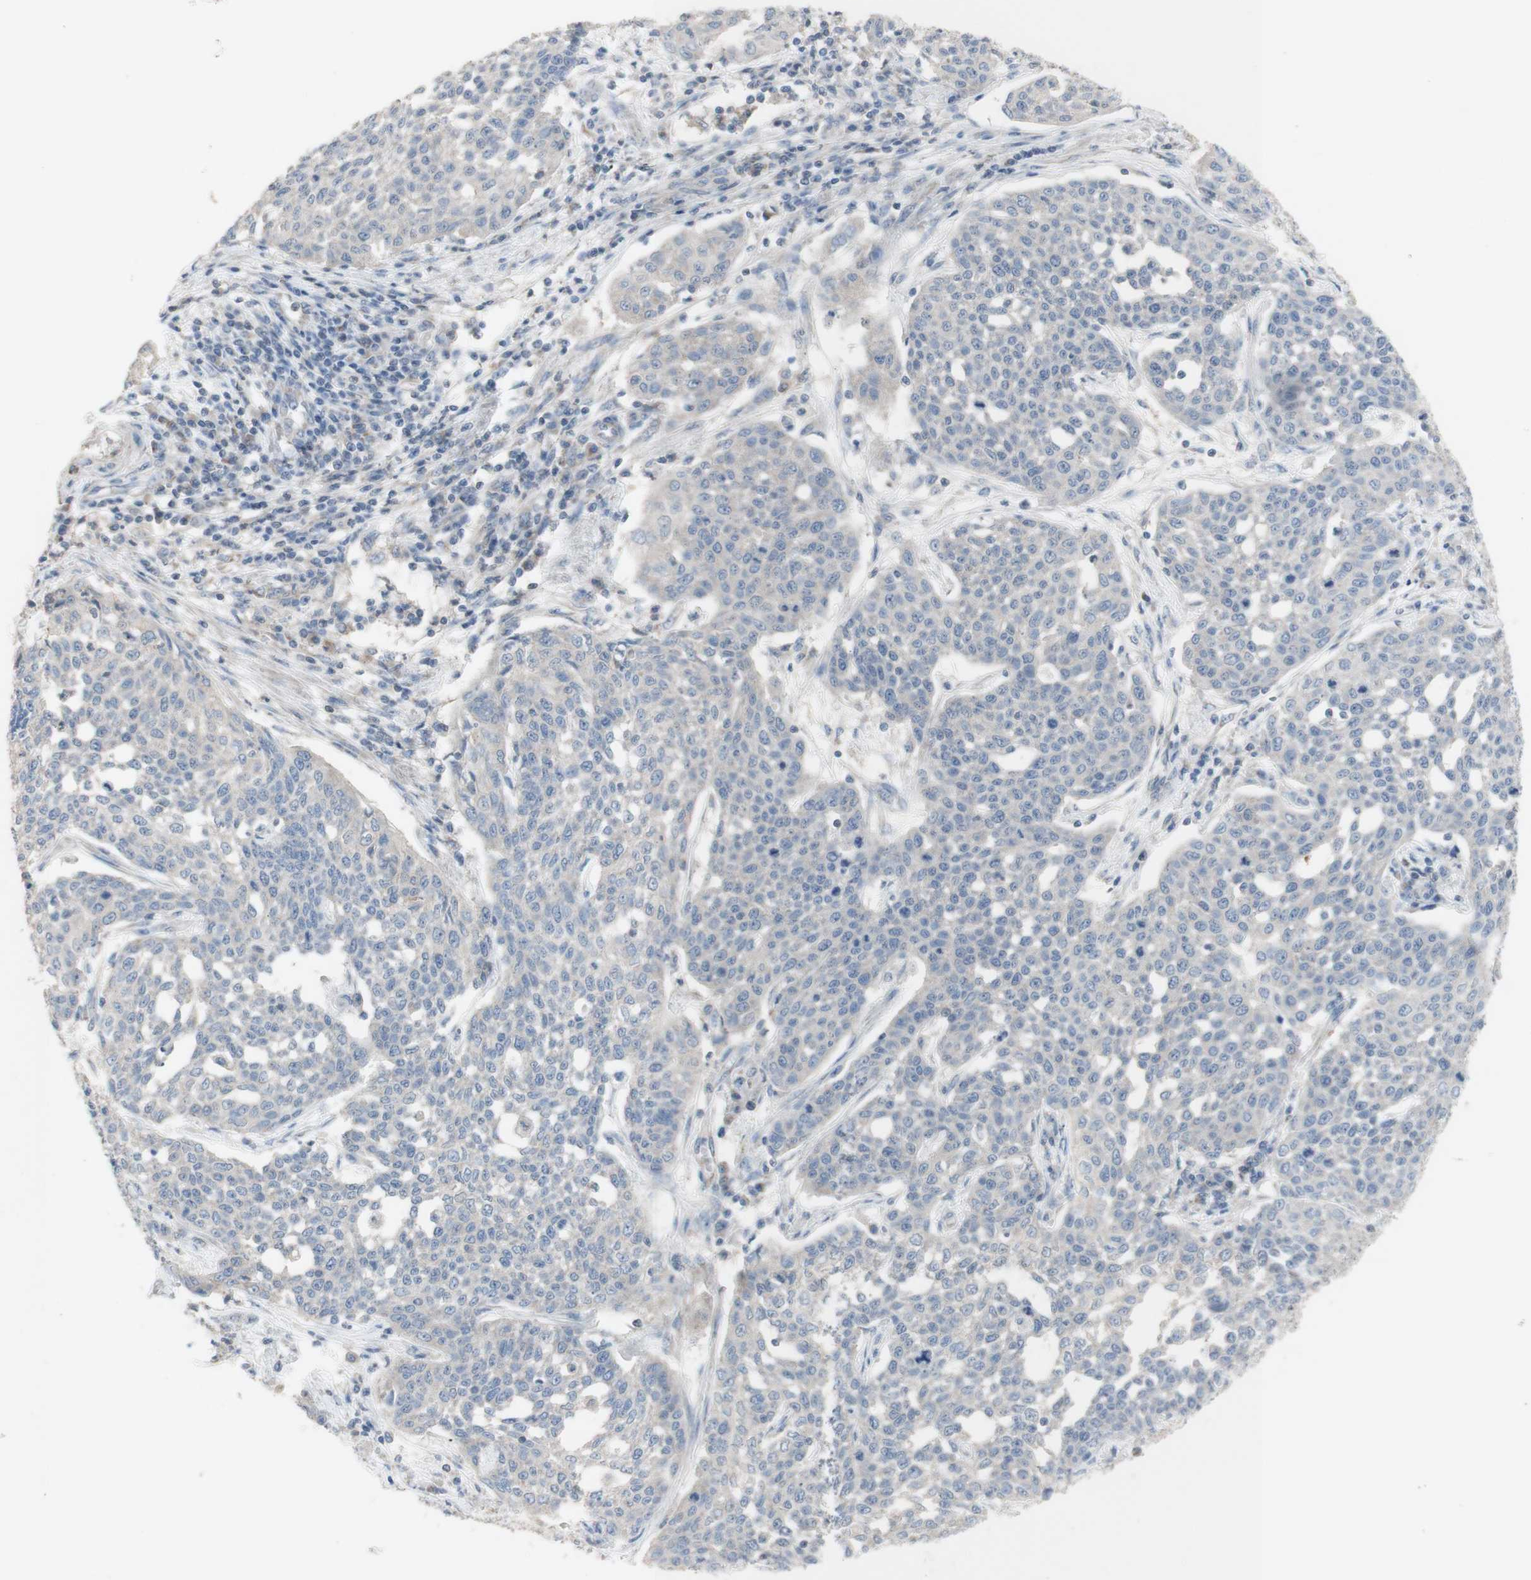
{"staining": {"intensity": "negative", "quantity": "none", "location": "none"}, "tissue": "cervical cancer", "cell_type": "Tumor cells", "image_type": "cancer", "snomed": [{"axis": "morphology", "description": "Squamous cell carcinoma, NOS"}, {"axis": "topography", "description": "Cervix"}], "caption": "Protein analysis of cervical cancer reveals no significant staining in tumor cells.", "gene": "C3orf52", "patient": {"sex": "female", "age": 34}}